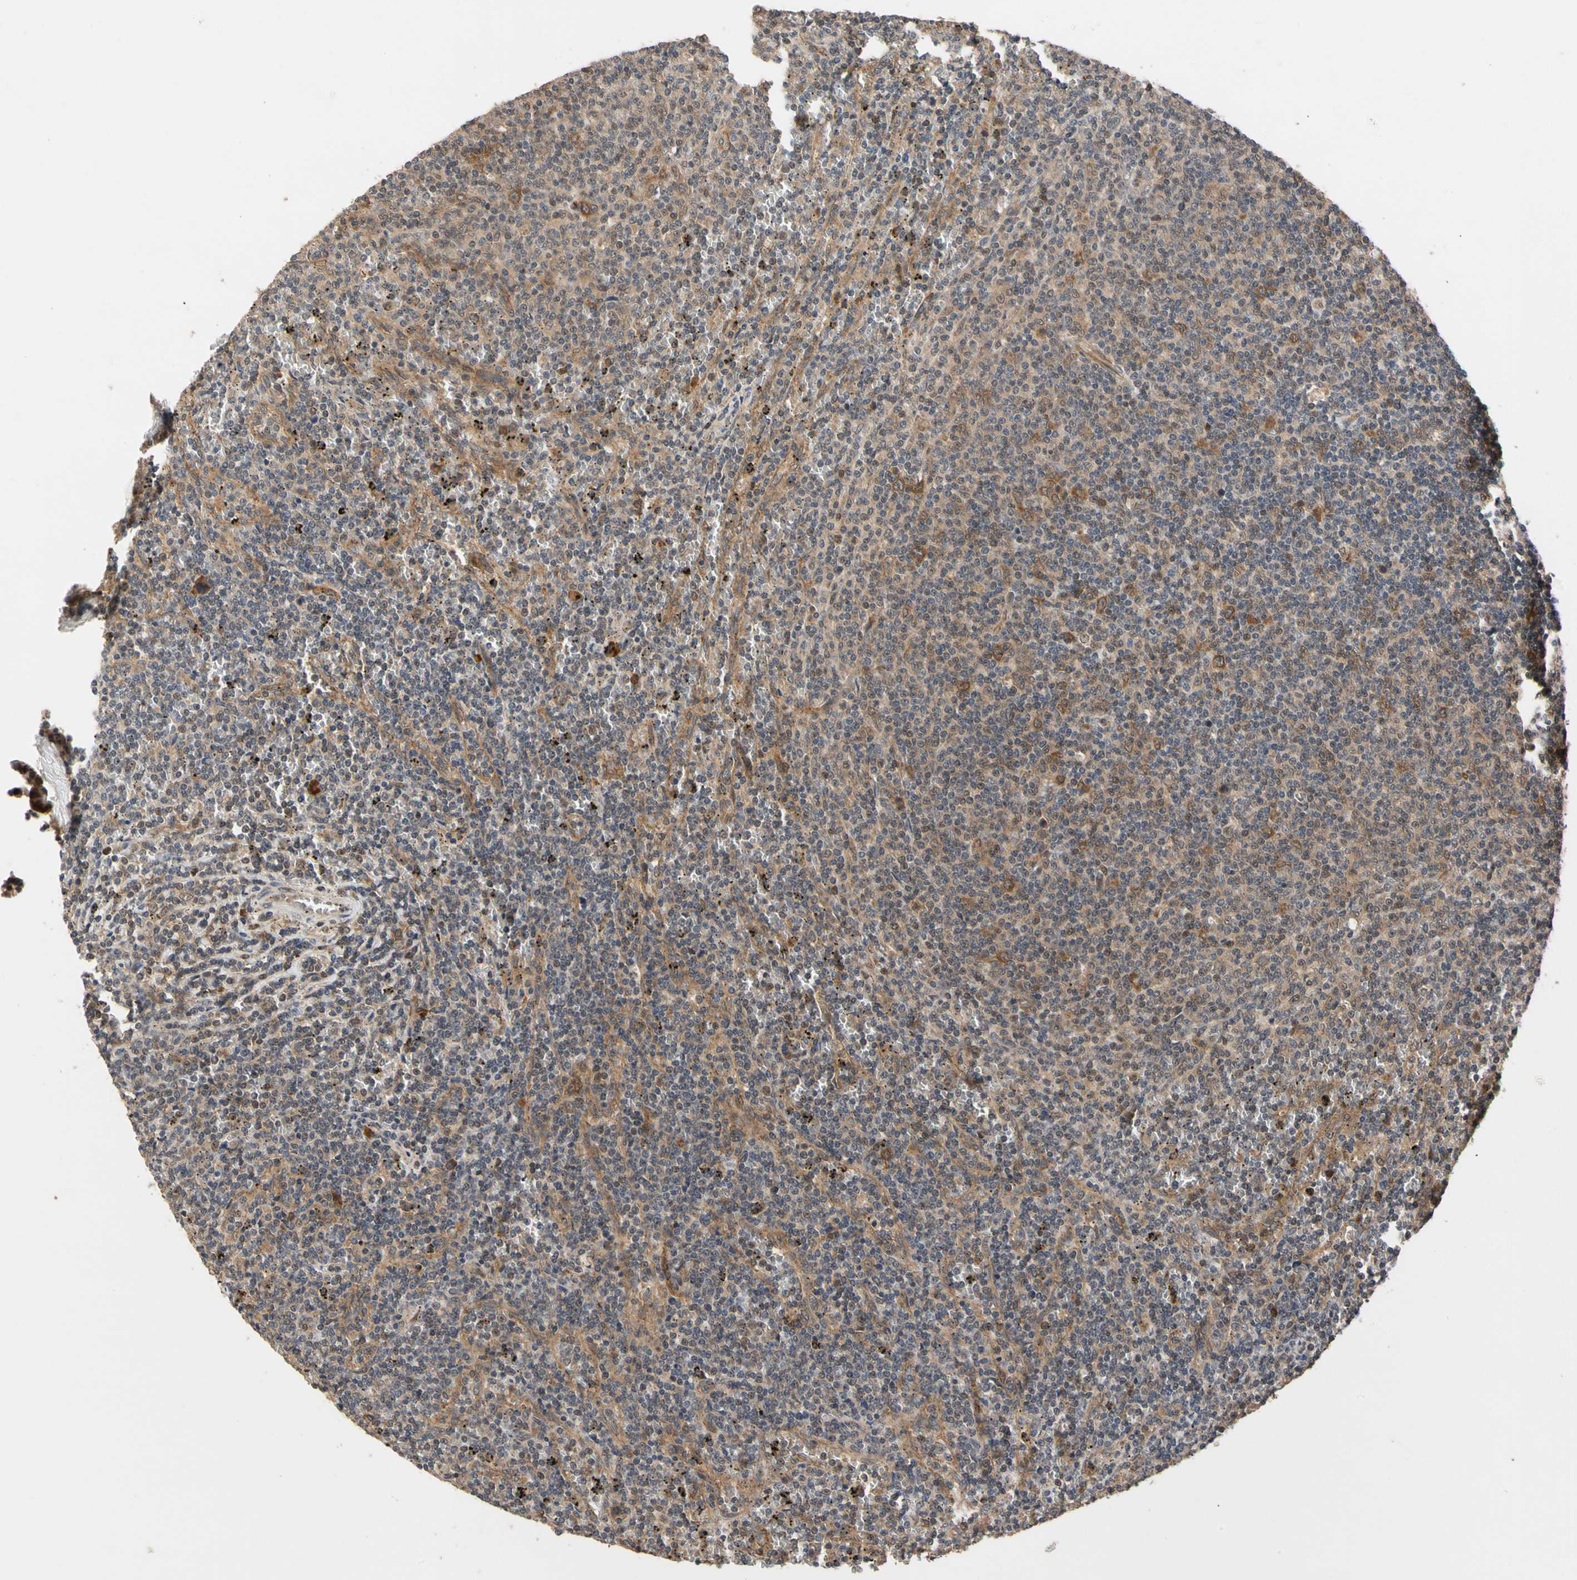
{"staining": {"intensity": "moderate", "quantity": ">75%", "location": "cytoplasmic/membranous"}, "tissue": "lymphoma", "cell_type": "Tumor cells", "image_type": "cancer", "snomed": [{"axis": "morphology", "description": "Malignant lymphoma, non-Hodgkin's type, Low grade"}, {"axis": "topography", "description": "Spleen"}], "caption": "An image of malignant lymphoma, non-Hodgkin's type (low-grade) stained for a protein displays moderate cytoplasmic/membranous brown staining in tumor cells.", "gene": "CYTIP", "patient": {"sex": "female", "age": 50}}